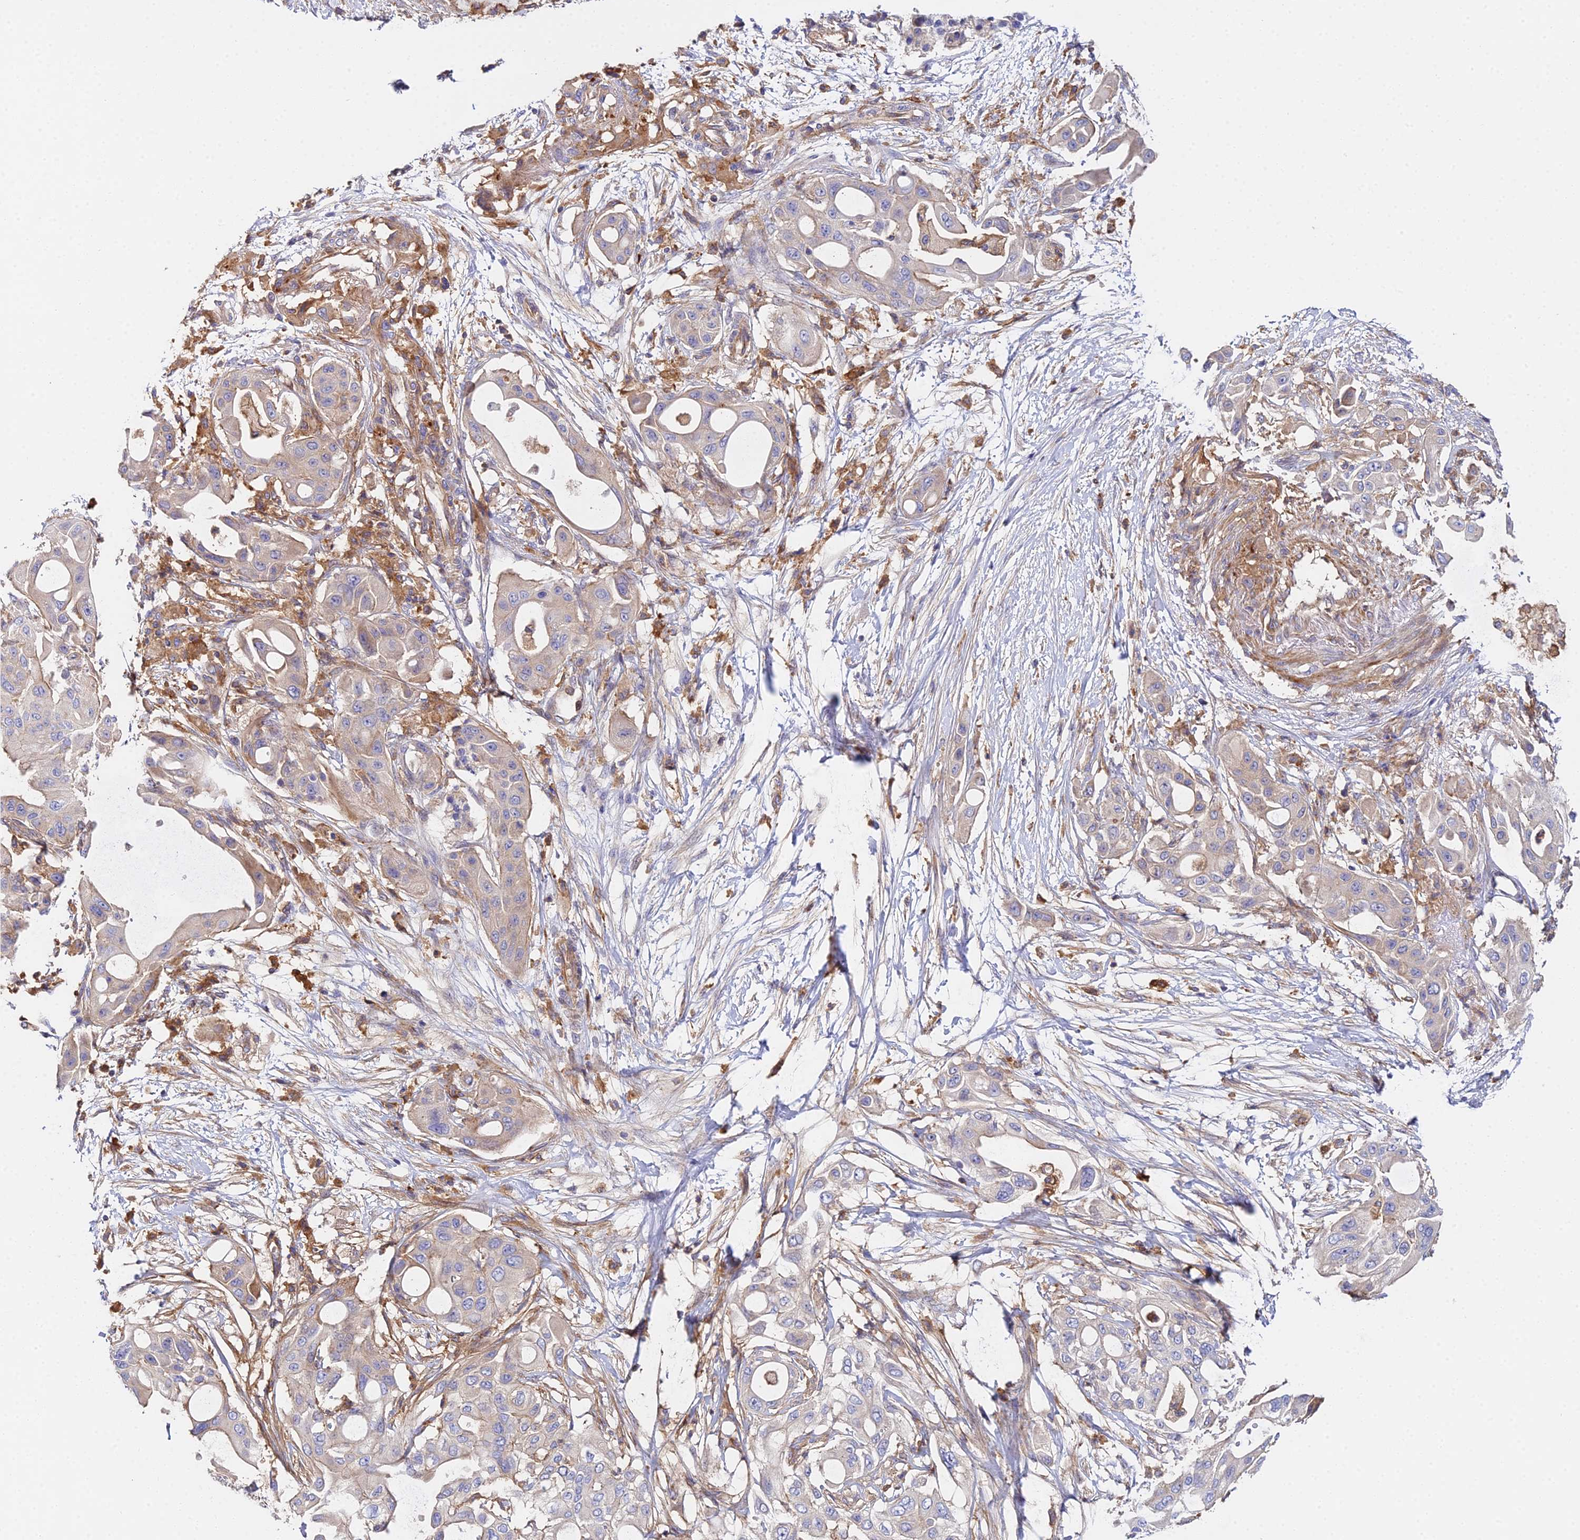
{"staining": {"intensity": "moderate", "quantity": "25%-75%", "location": "cytoplasmic/membranous"}, "tissue": "pancreatic cancer", "cell_type": "Tumor cells", "image_type": "cancer", "snomed": [{"axis": "morphology", "description": "Adenocarcinoma, NOS"}, {"axis": "topography", "description": "Pancreas"}], "caption": "Pancreatic adenocarcinoma tissue shows moderate cytoplasmic/membranous positivity in about 25%-75% of tumor cells", "gene": "GNG5B", "patient": {"sex": "male", "age": 68}}